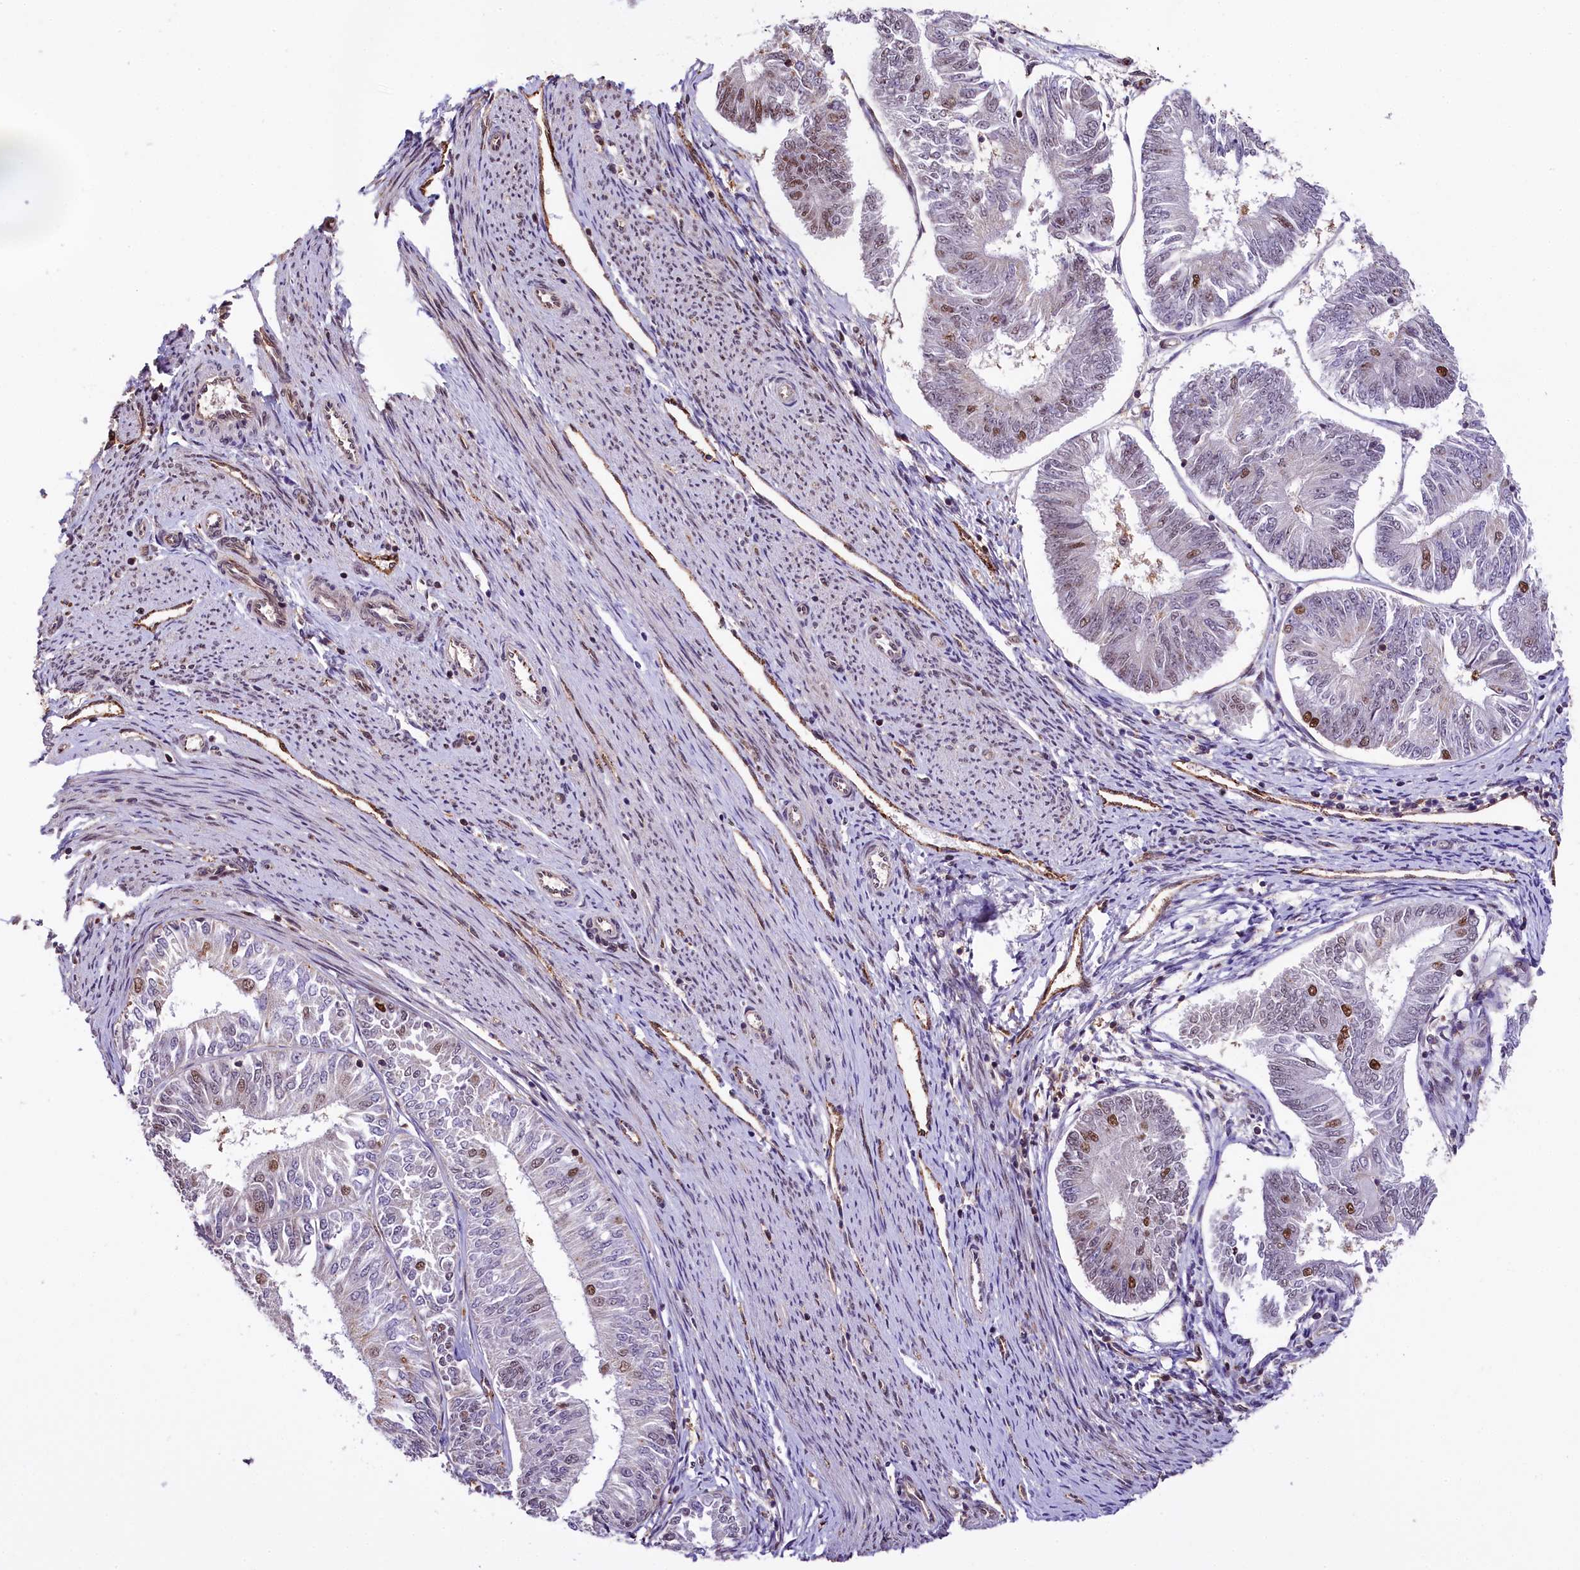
{"staining": {"intensity": "moderate", "quantity": "<25%", "location": "nuclear"}, "tissue": "endometrial cancer", "cell_type": "Tumor cells", "image_type": "cancer", "snomed": [{"axis": "morphology", "description": "Adenocarcinoma, NOS"}, {"axis": "topography", "description": "Endometrium"}], "caption": "Immunohistochemical staining of adenocarcinoma (endometrial) demonstrates moderate nuclear protein positivity in about <25% of tumor cells.", "gene": "MRPL54", "patient": {"sex": "female", "age": 58}}